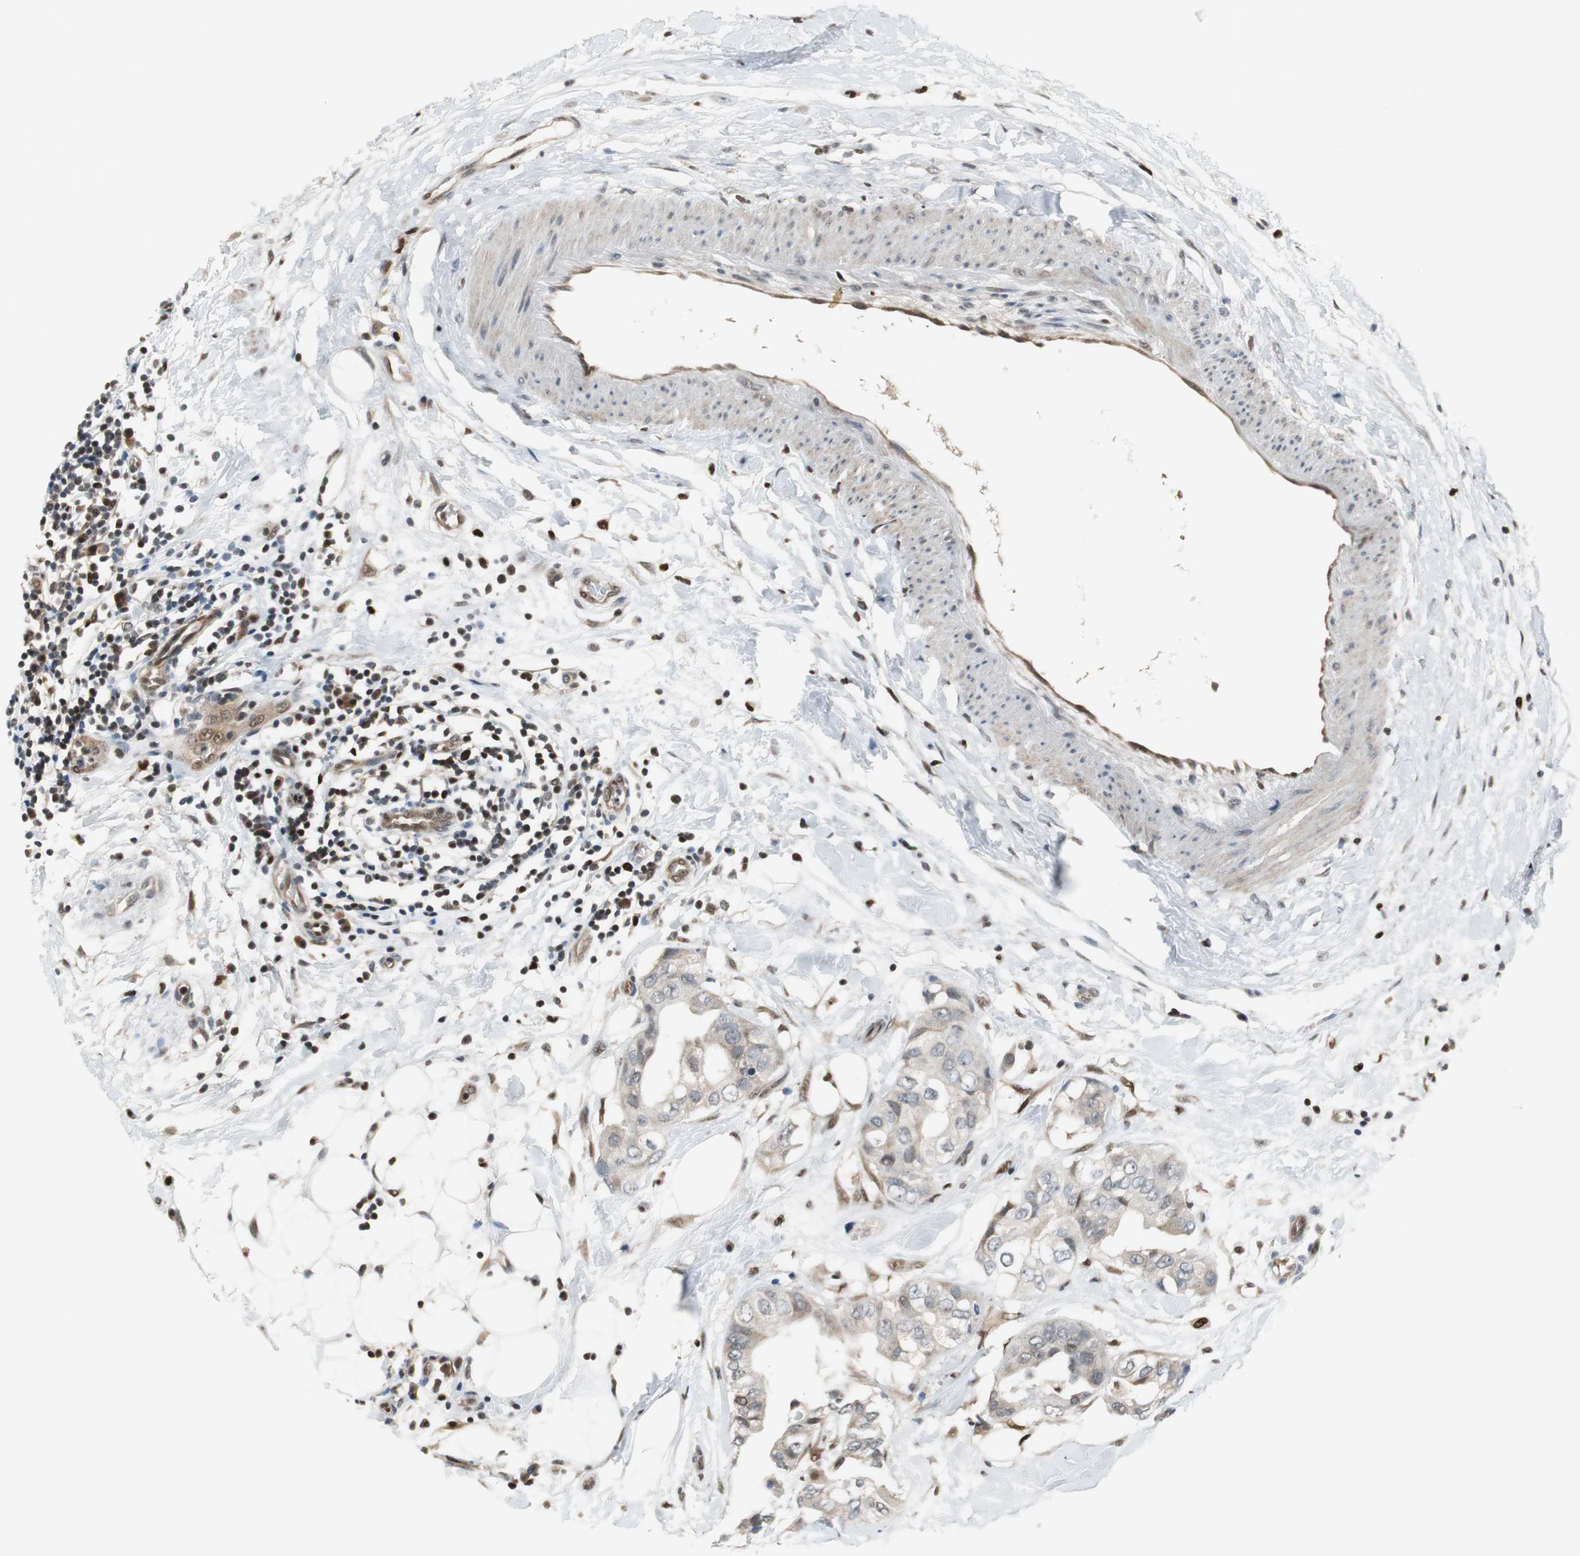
{"staining": {"intensity": "weak", "quantity": "25%-75%", "location": "cytoplasmic/membranous"}, "tissue": "breast cancer", "cell_type": "Tumor cells", "image_type": "cancer", "snomed": [{"axis": "morphology", "description": "Duct carcinoma"}, {"axis": "topography", "description": "Breast"}], "caption": "High-power microscopy captured an IHC micrograph of breast cancer, revealing weak cytoplasmic/membranous positivity in about 25%-75% of tumor cells.", "gene": "MAFB", "patient": {"sex": "female", "age": 40}}